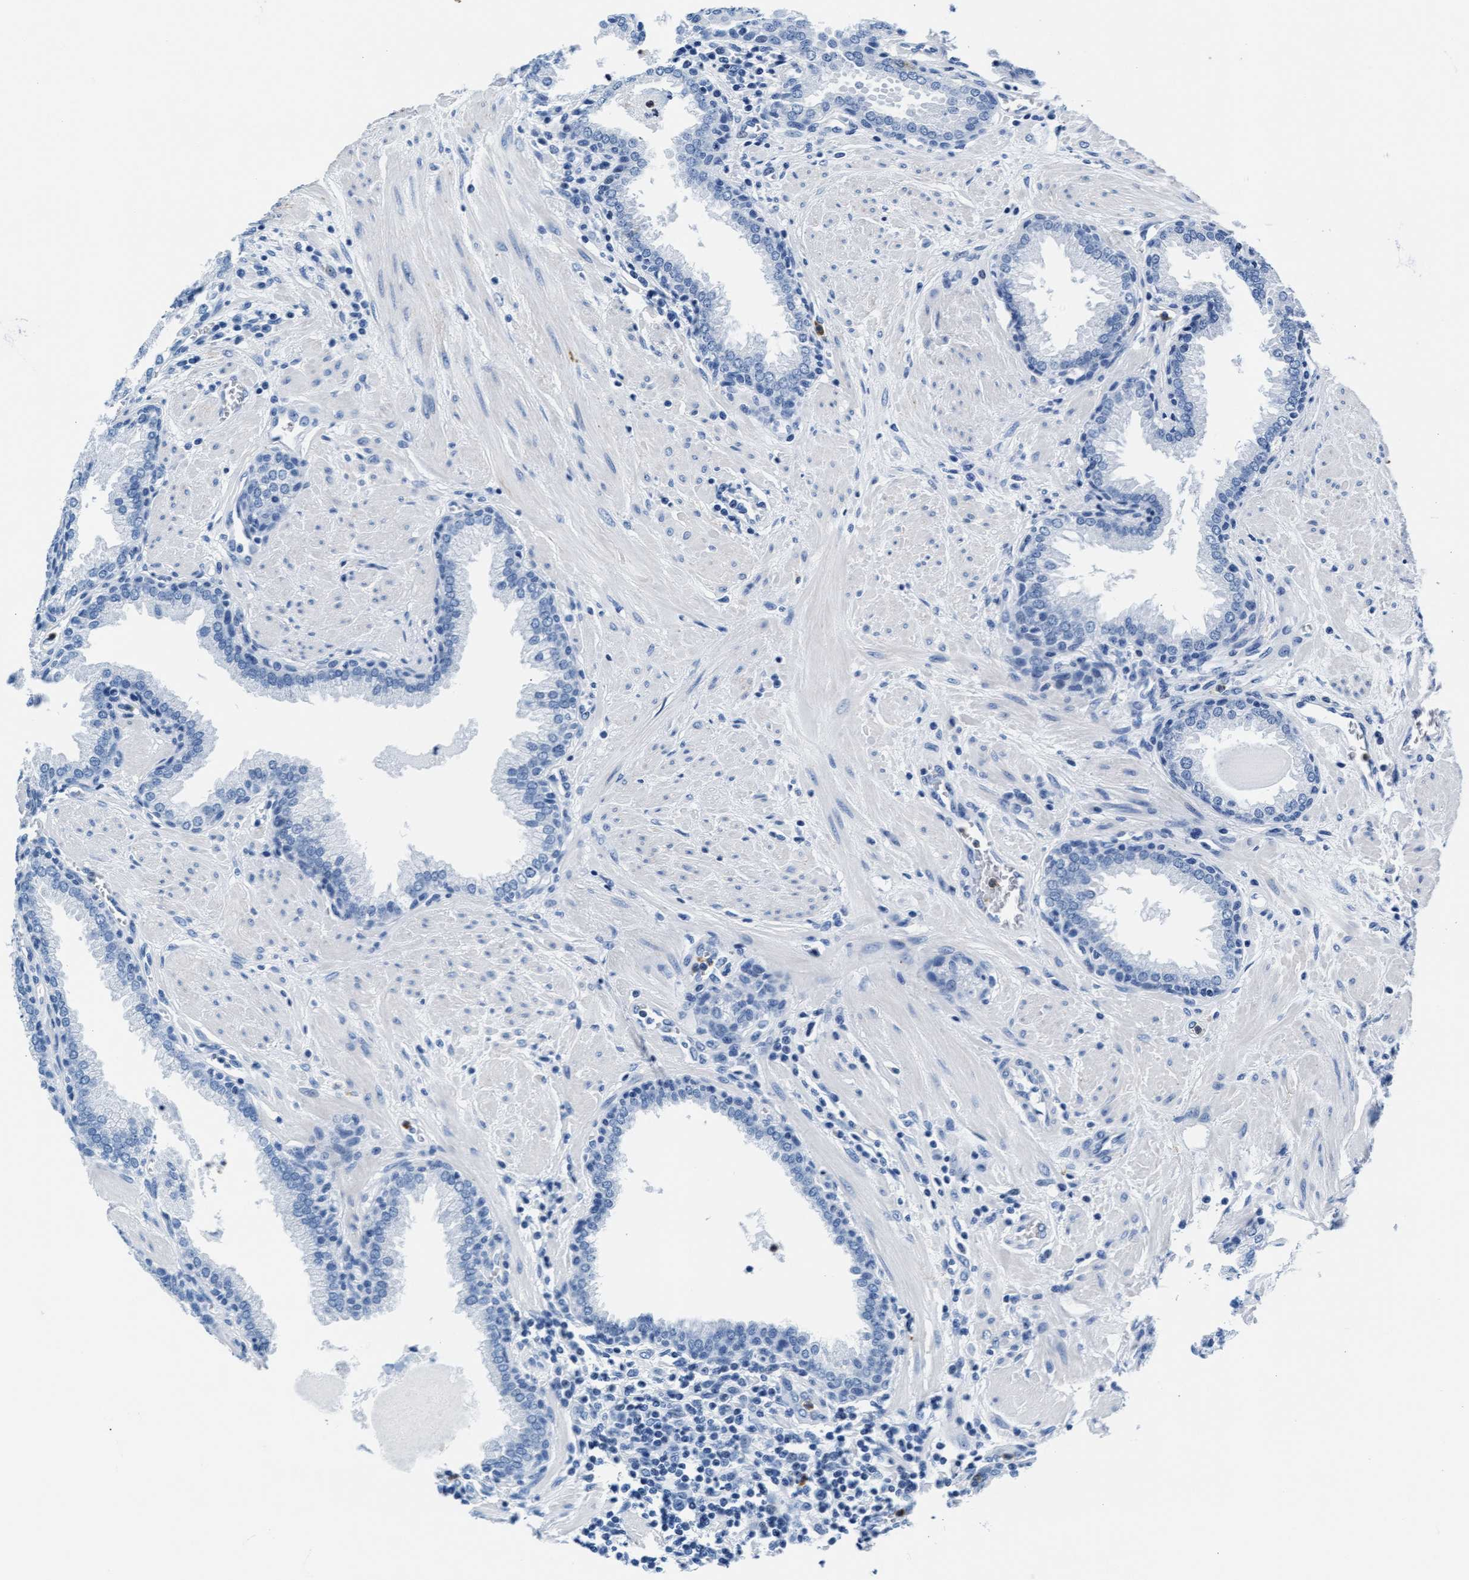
{"staining": {"intensity": "negative", "quantity": "none", "location": "none"}, "tissue": "prostate", "cell_type": "Glandular cells", "image_type": "normal", "snomed": [{"axis": "morphology", "description": "Normal tissue, NOS"}, {"axis": "topography", "description": "Prostate"}], "caption": "IHC of normal prostate reveals no positivity in glandular cells.", "gene": "MMP8", "patient": {"sex": "male", "age": 51}}